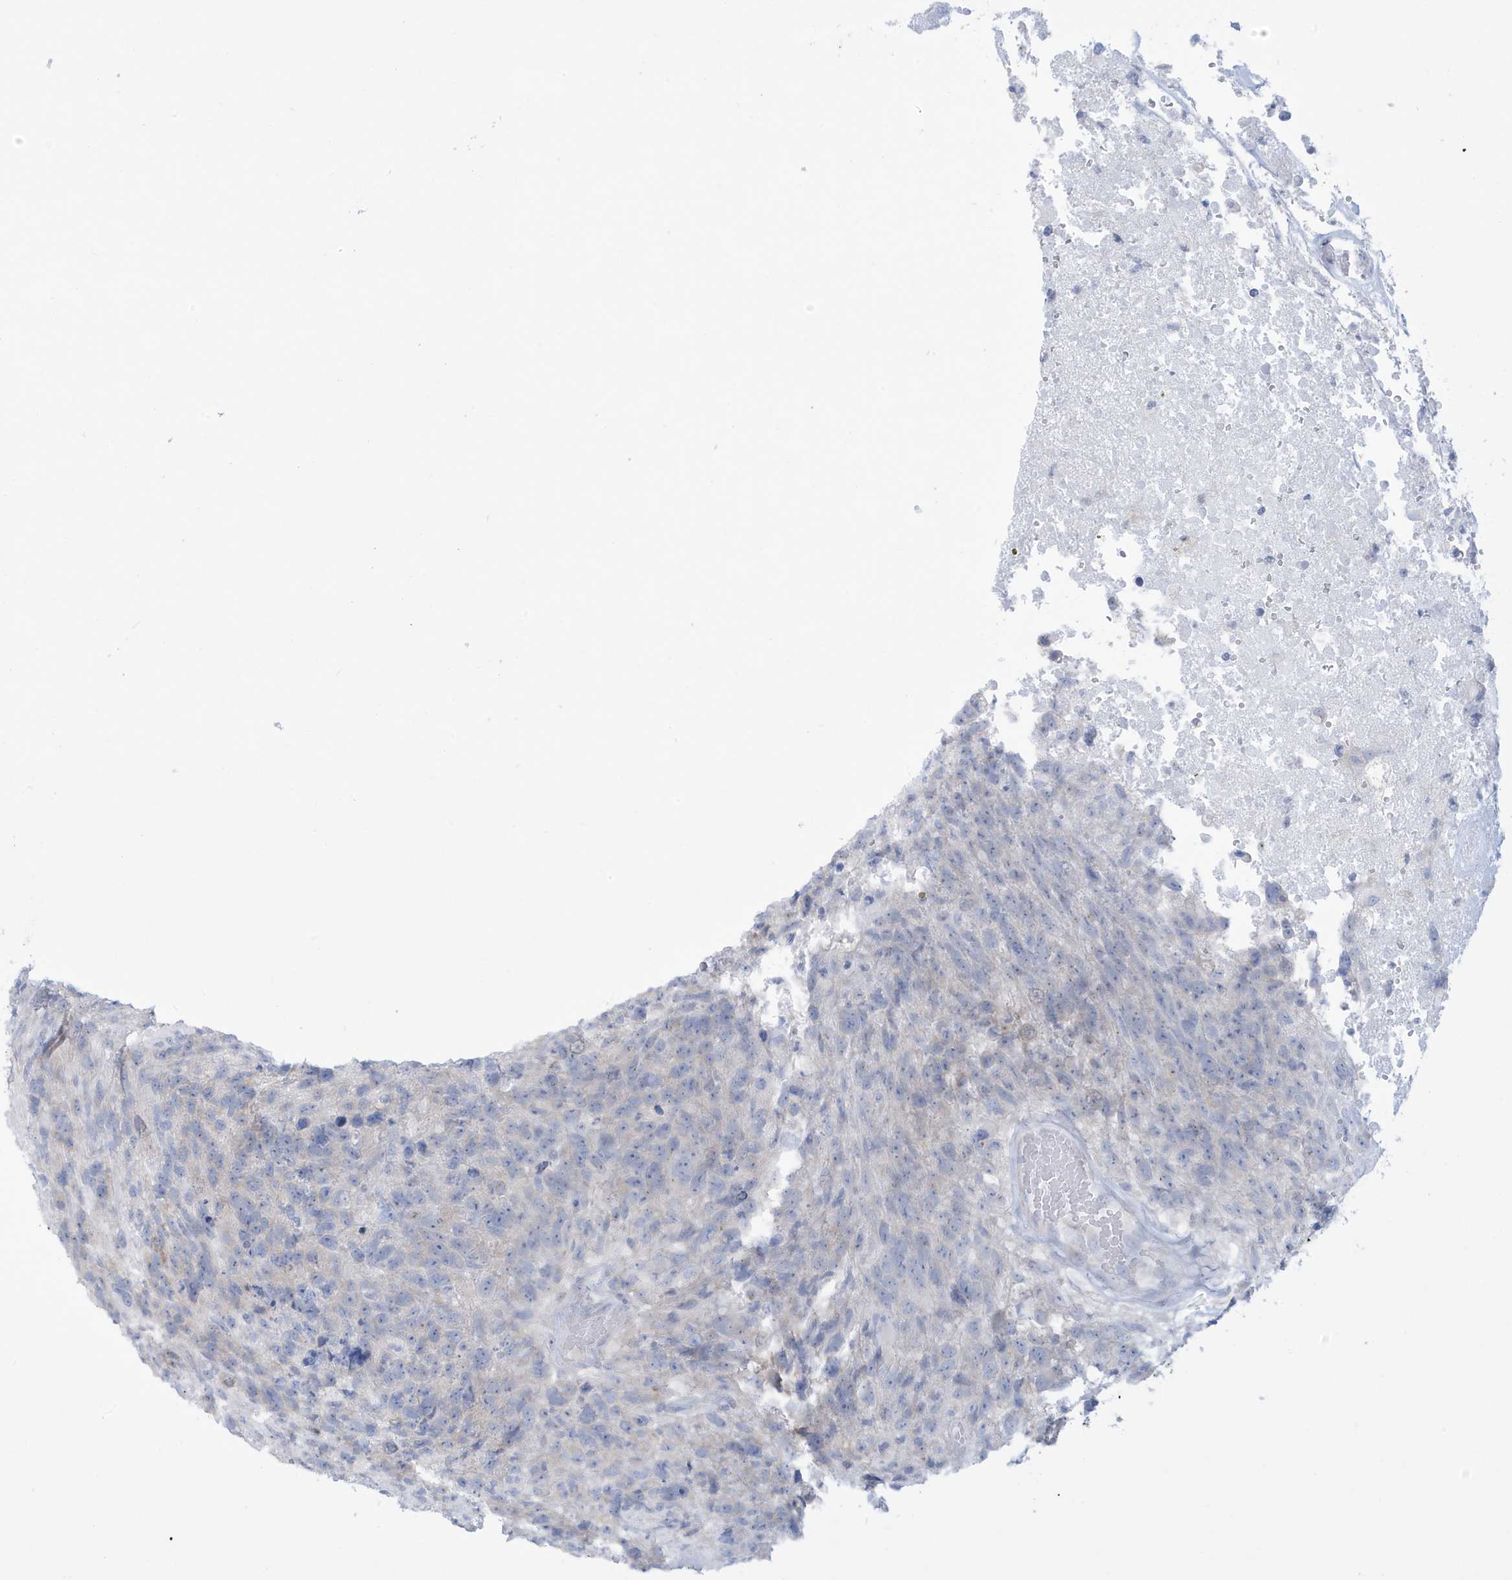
{"staining": {"intensity": "negative", "quantity": "none", "location": "none"}, "tissue": "glioma", "cell_type": "Tumor cells", "image_type": "cancer", "snomed": [{"axis": "morphology", "description": "Glioma, malignant, High grade"}, {"axis": "topography", "description": "Brain"}], "caption": "Immunohistochemistry (IHC) histopathology image of glioma stained for a protein (brown), which demonstrates no expression in tumor cells.", "gene": "SLAMF9", "patient": {"sex": "male", "age": 69}}